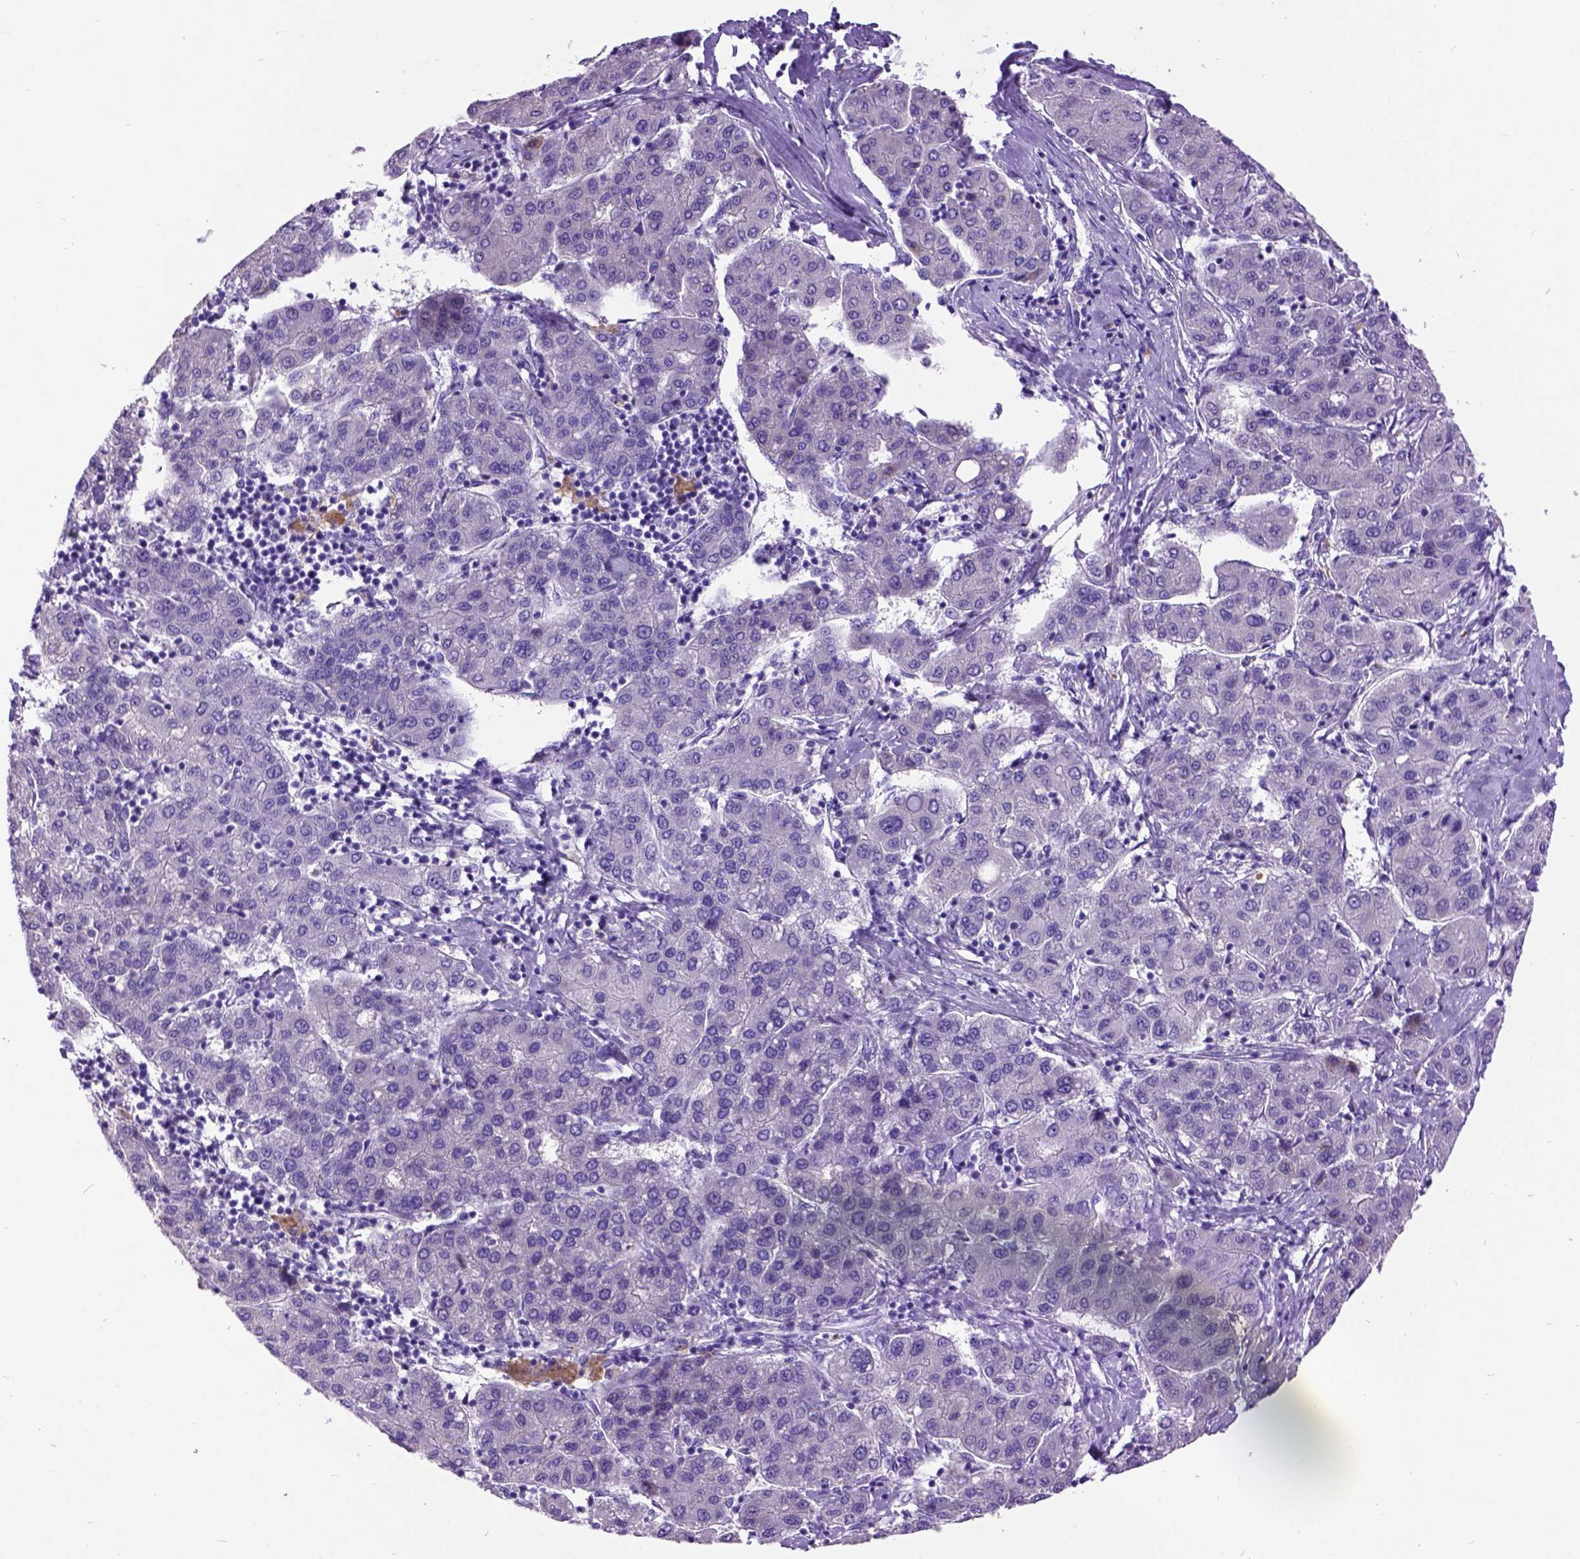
{"staining": {"intensity": "negative", "quantity": "none", "location": "none"}, "tissue": "liver cancer", "cell_type": "Tumor cells", "image_type": "cancer", "snomed": [{"axis": "morphology", "description": "Carcinoma, Hepatocellular, NOS"}, {"axis": "topography", "description": "Liver"}], "caption": "A high-resolution image shows immunohistochemistry (IHC) staining of liver cancer (hepatocellular carcinoma), which demonstrates no significant staining in tumor cells.", "gene": "CFAP54", "patient": {"sex": "male", "age": 65}}